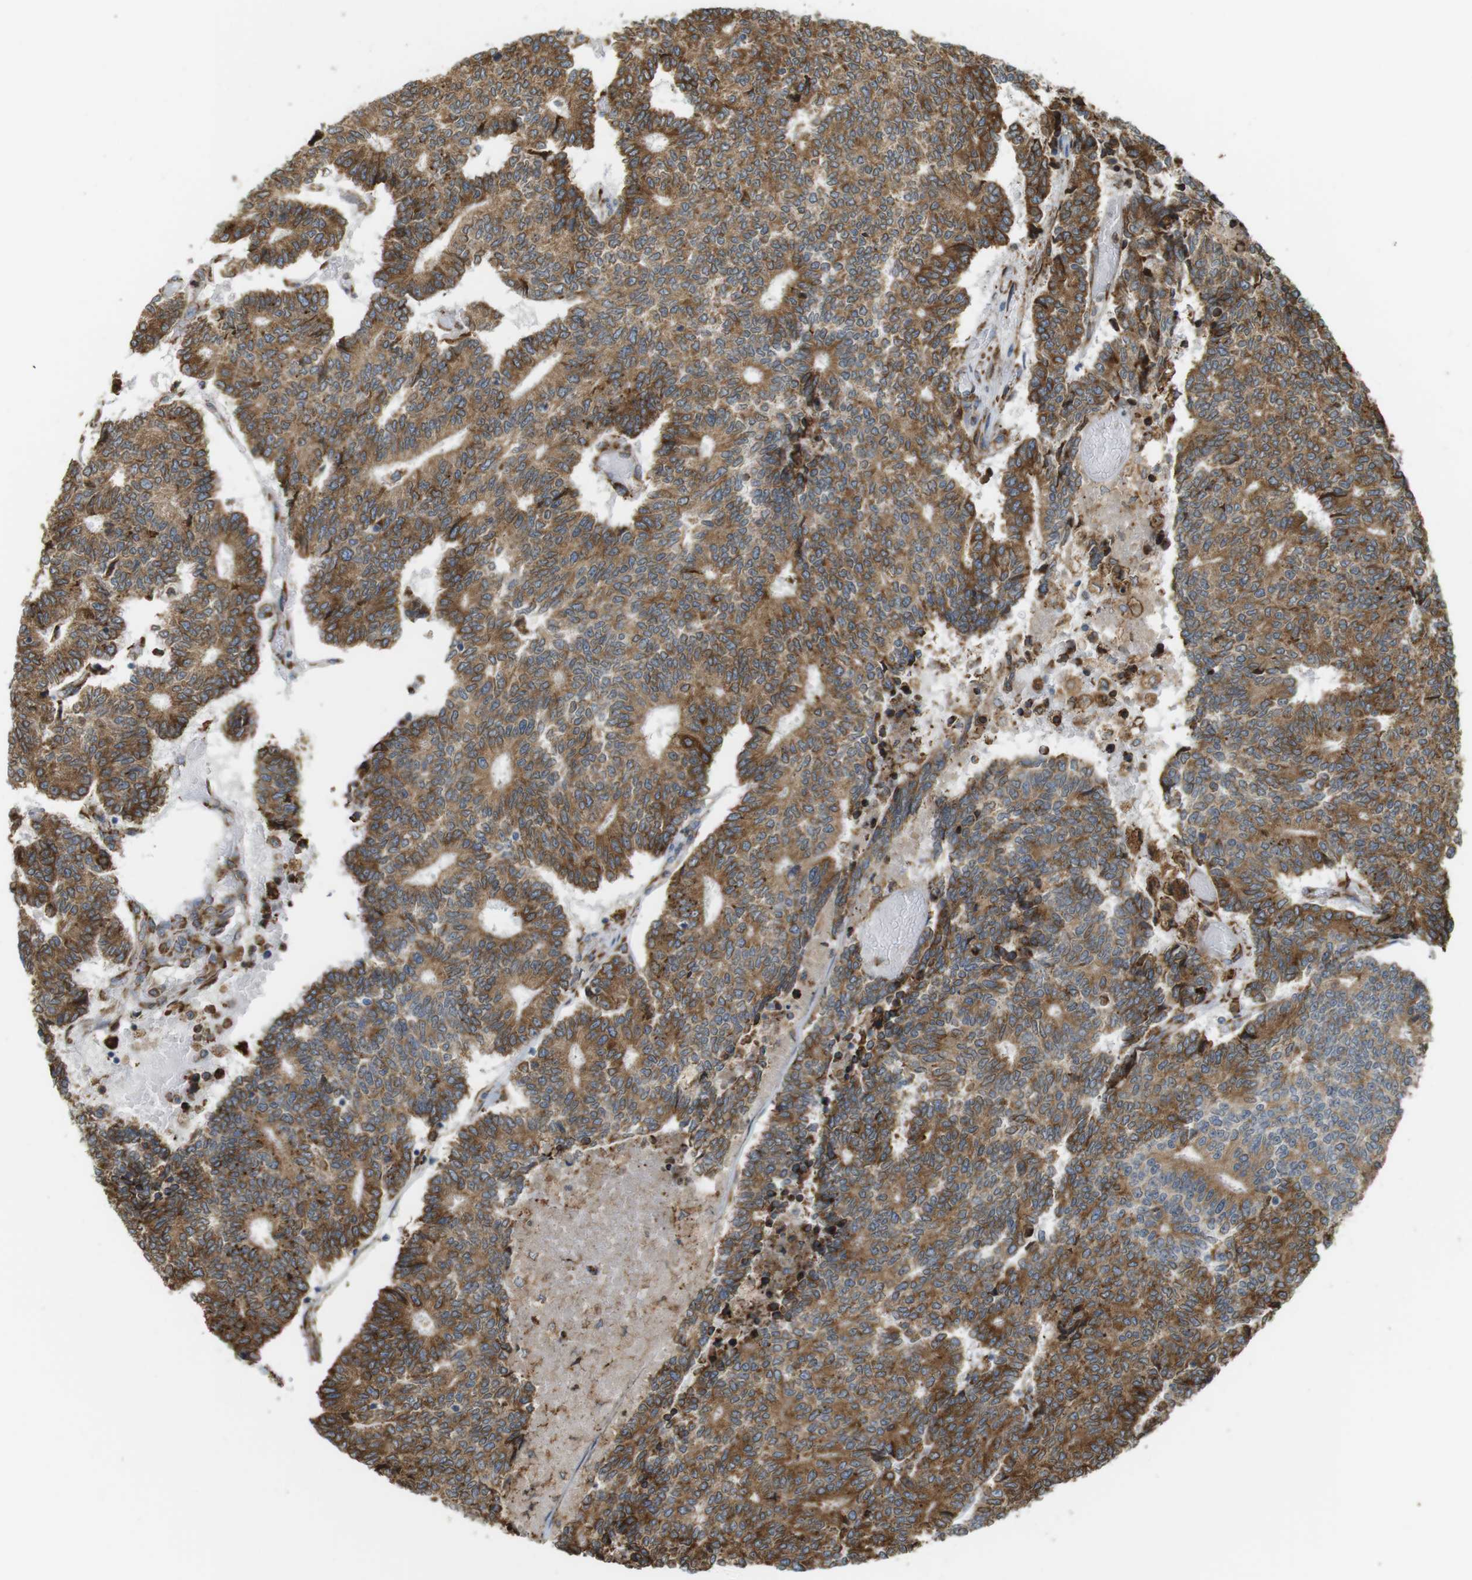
{"staining": {"intensity": "moderate", "quantity": ">75%", "location": "cytoplasmic/membranous"}, "tissue": "prostate cancer", "cell_type": "Tumor cells", "image_type": "cancer", "snomed": [{"axis": "morphology", "description": "Normal tissue, NOS"}, {"axis": "morphology", "description": "Adenocarcinoma, High grade"}, {"axis": "topography", "description": "Prostate"}, {"axis": "topography", "description": "Seminal veicle"}], "caption": "Tumor cells exhibit moderate cytoplasmic/membranous expression in about >75% of cells in prostate cancer.", "gene": "MBOAT2", "patient": {"sex": "male", "age": 55}}